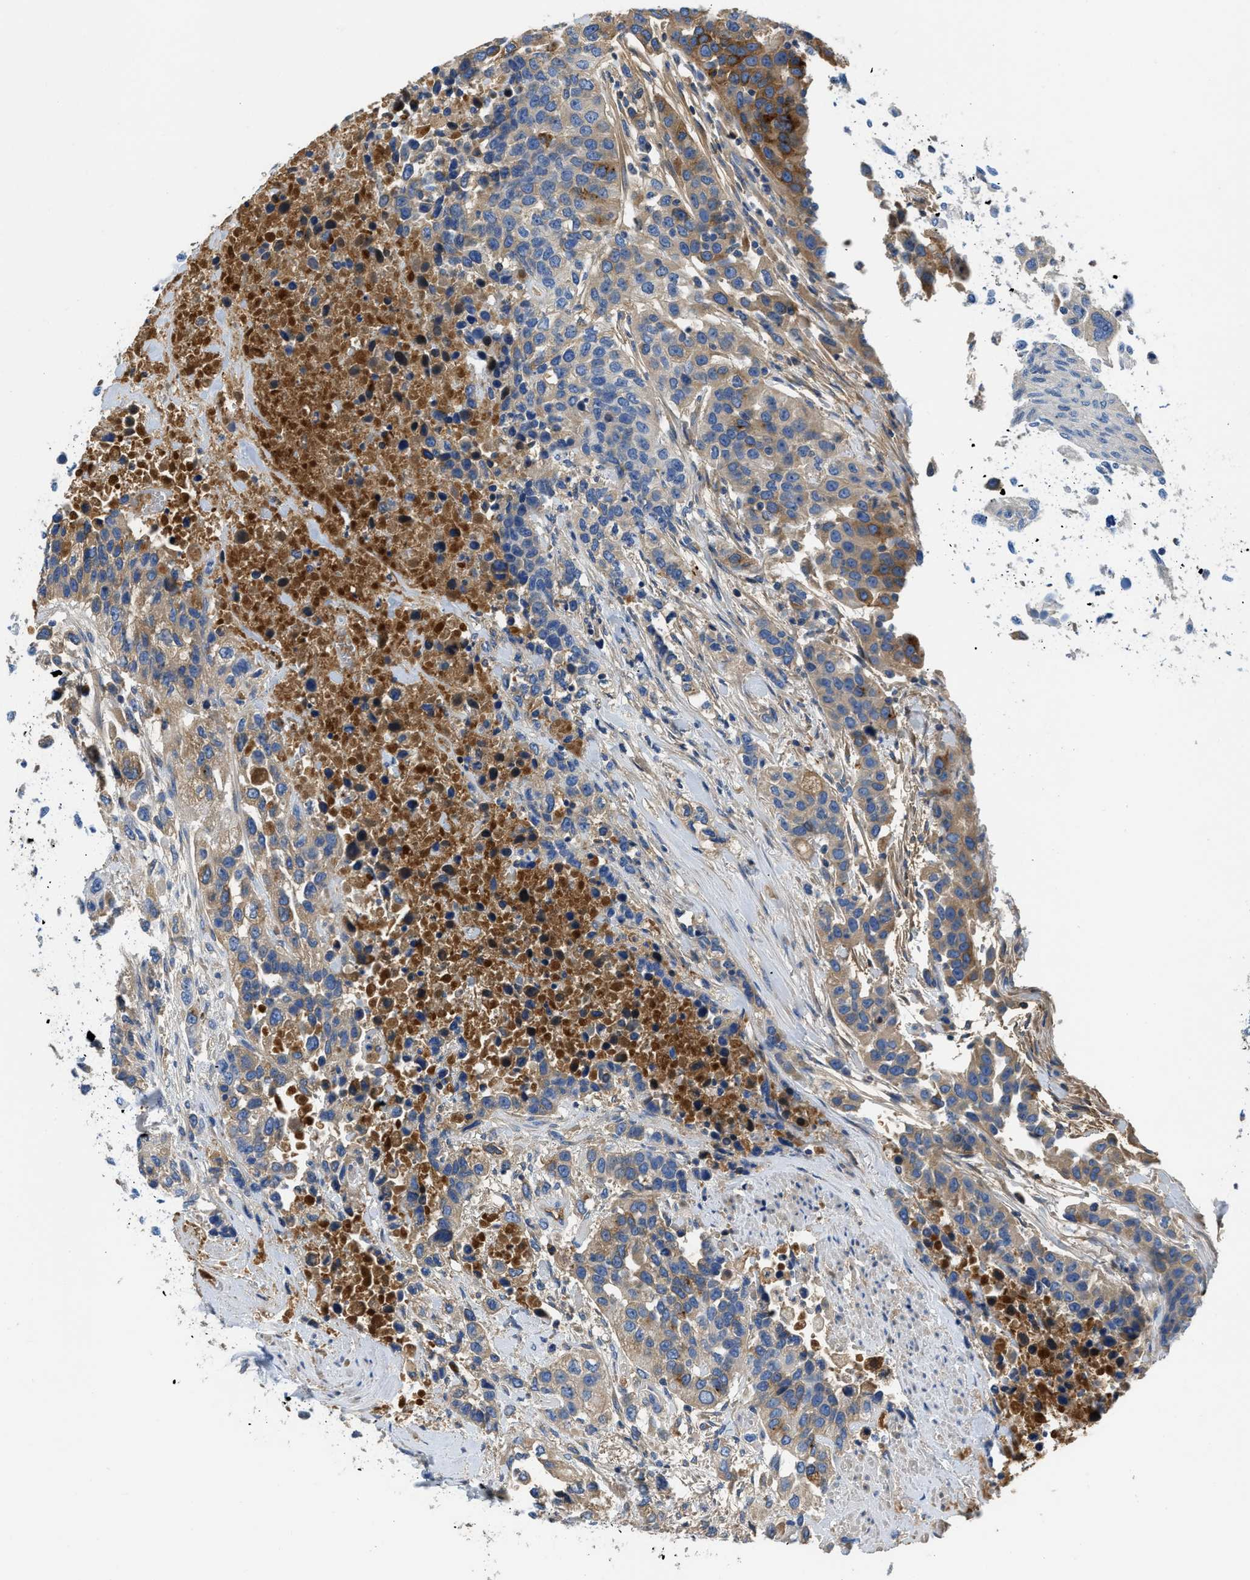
{"staining": {"intensity": "moderate", "quantity": "25%-75%", "location": "cytoplasmic/membranous"}, "tissue": "urothelial cancer", "cell_type": "Tumor cells", "image_type": "cancer", "snomed": [{"axis": "morphology", "description": "Urothelial carcinoma, High grade"}, {"axis": "topography", "description": "Urinary bladder"}], "caption": "DAB (3,3'-diaminobenzidine) immunohistochemical staining of urothelial cancer exhibits moderate cytoplasmic/membranous protein staining in about 25%-75% of tumor cells. The staining was performed using DAB (3,3'-diaminobenzidine), with brown indicating positive protein expression. Nuclei are stained blue with hematoxylin.", "gene": "C1S", "patient": {"sex": "female", "age": 80}}